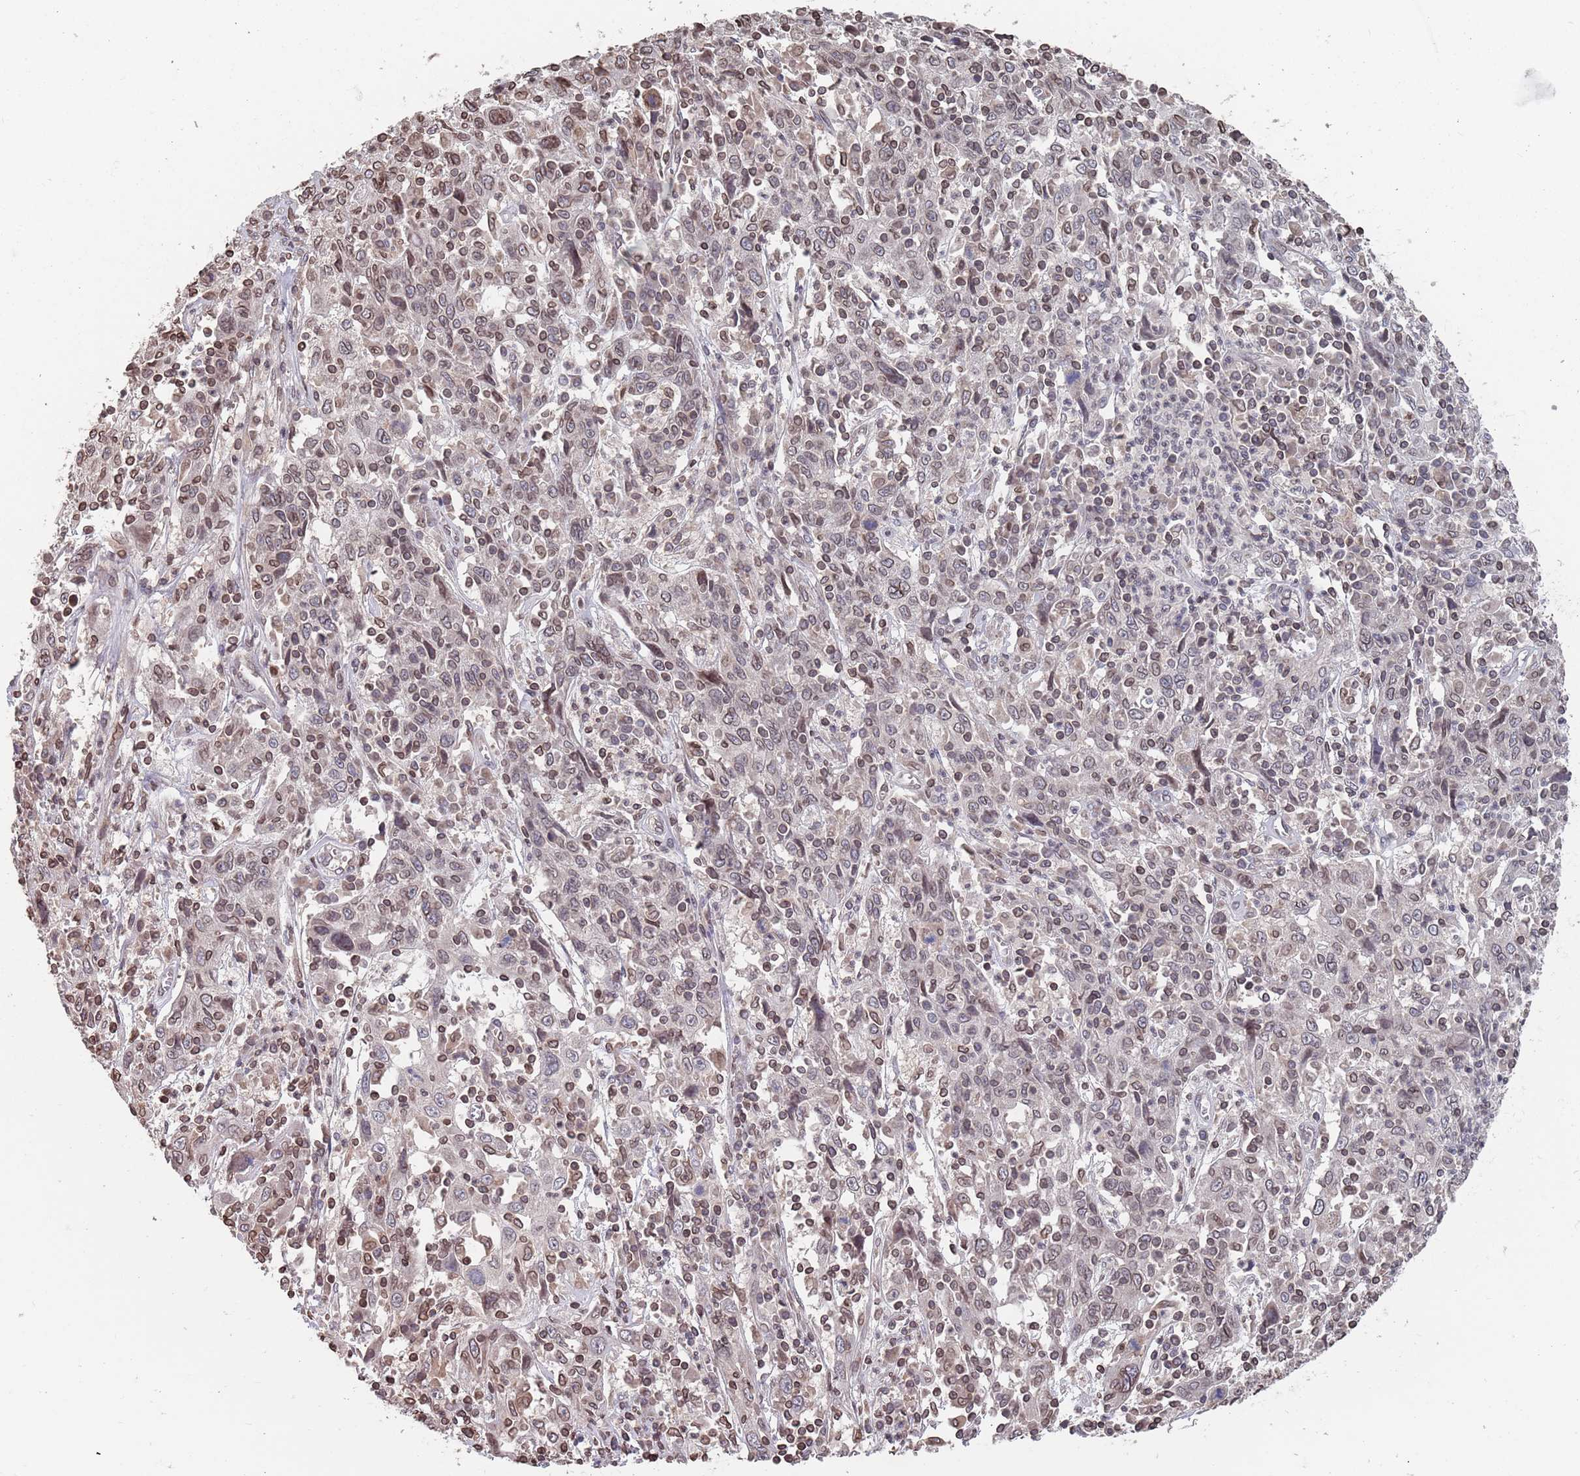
{"staining": {"intensity": "moderate", "quantity": ">75%", "location": "cytoplasmic/membranous,nuclear"}, "tissue": "cervical cancer", "cell_type": "Tumor cells", "image_type": "cancer", "snomed": [{"axis": "morphology", "description": "Squamous cell carcinoma, NOS"}, {"axis": "topography", "description": "Cervix"}], "caption": "This is an image of IHC staining of squamous cell carcinoma (cervical), which shows moderate positivity in the cytoplasmic/membranous and nuclear of tumor cells.", "gene": "SDHAF3", "patient": {"sex": "female", "age": 46}}